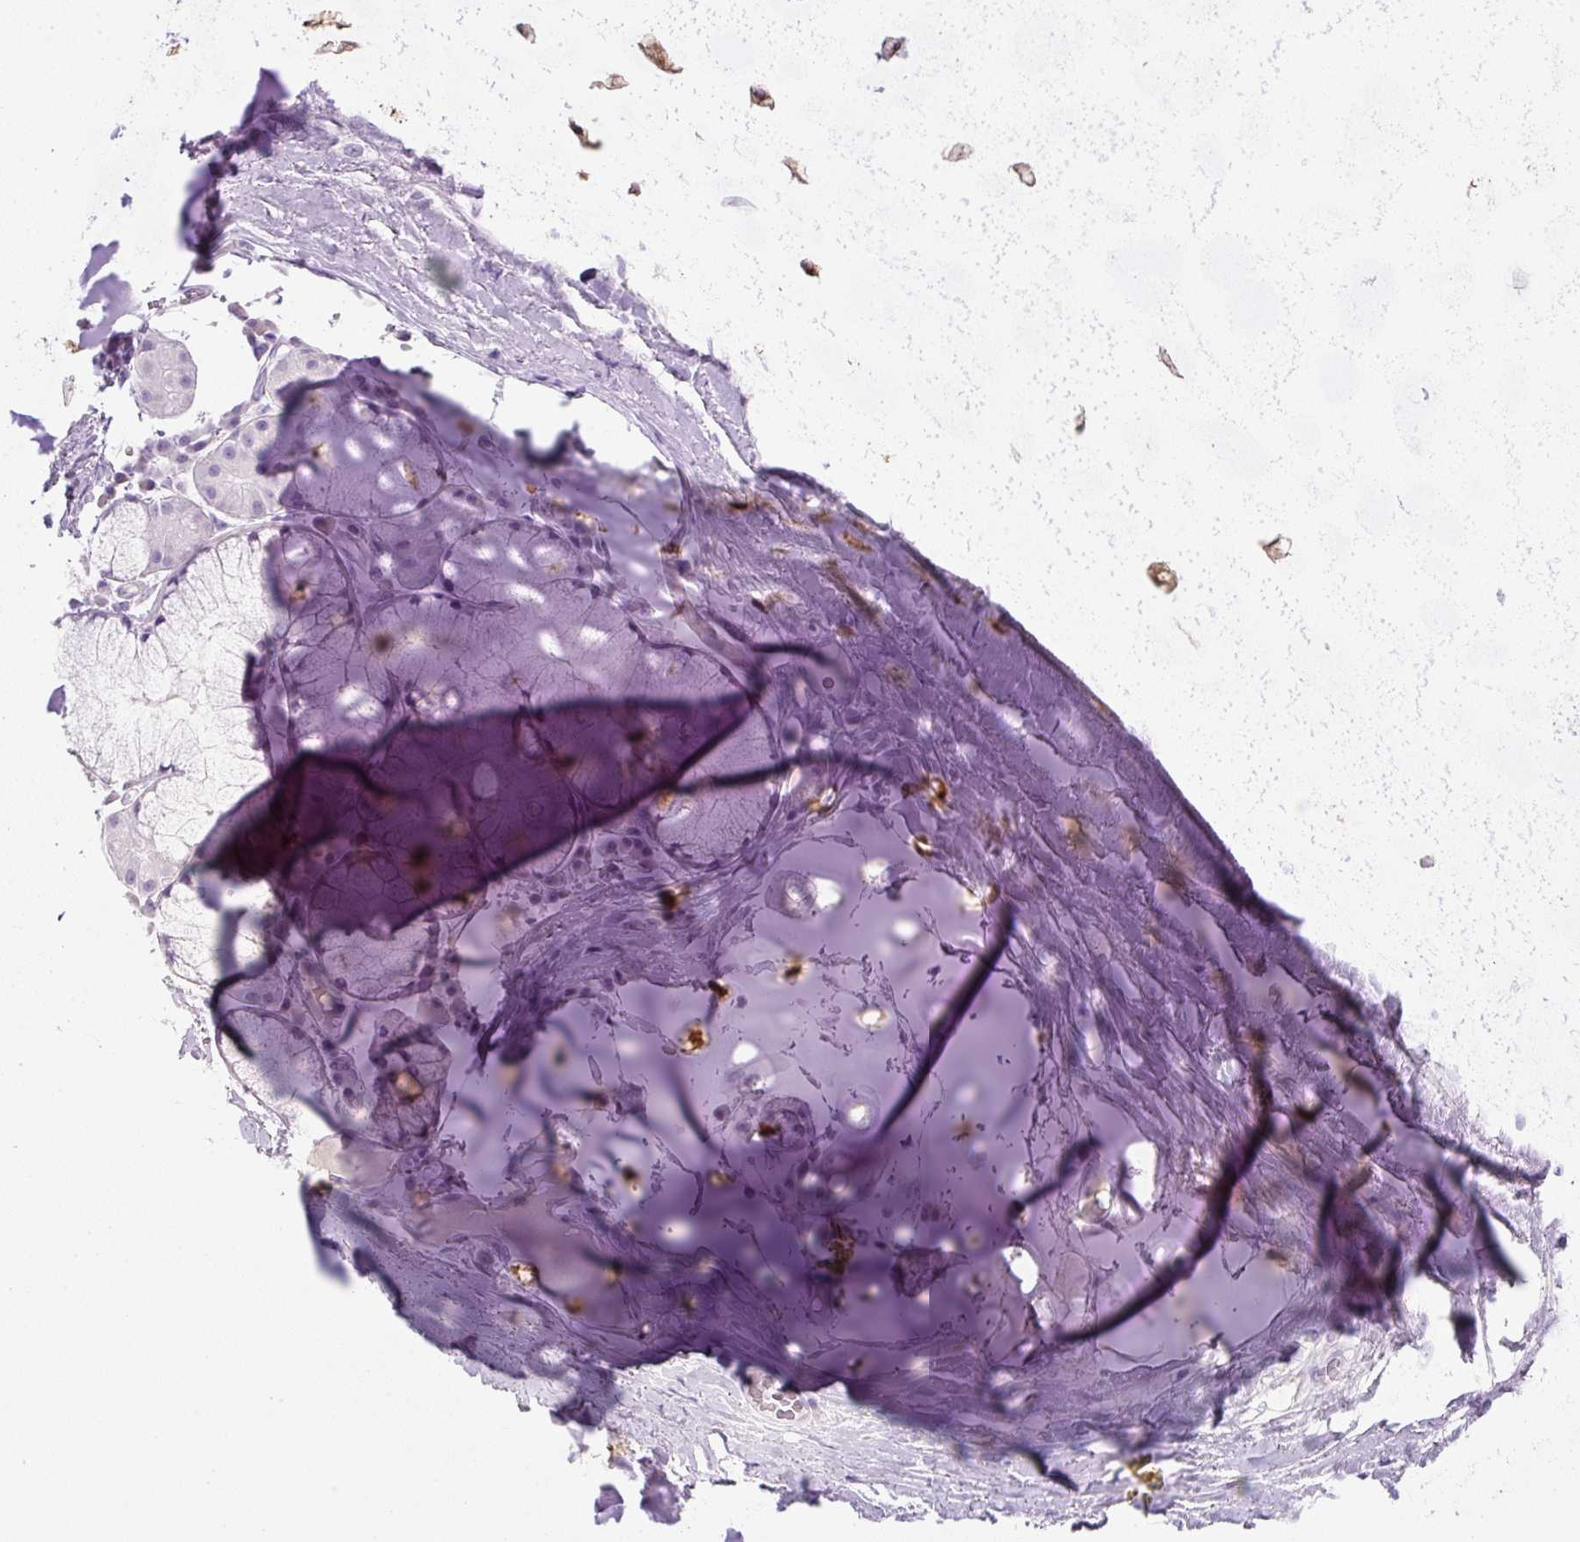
{"staining": {"intensity": "moderate", "quantity": ">75%", "location": "cytoplasmic/membranous"}, "tissue": "soft tissue", "cell_type": "Chondrocytes", "image_type": "normal", "snomed": [{"axis": "morphology", "description": "Normal tissue, NOS"}, {"axis": "topography", "description": "Cartilage tissue"}, {"axis": "topography", "description": "Bronchus"}], "caption": "Protein staining exhibits moderate cytoplasmic/membranous staining in about >75% of chondrocytes in normal soft tissue.", "gene": "COL9A2", "patient": {"sex": "male", "age": 56}}